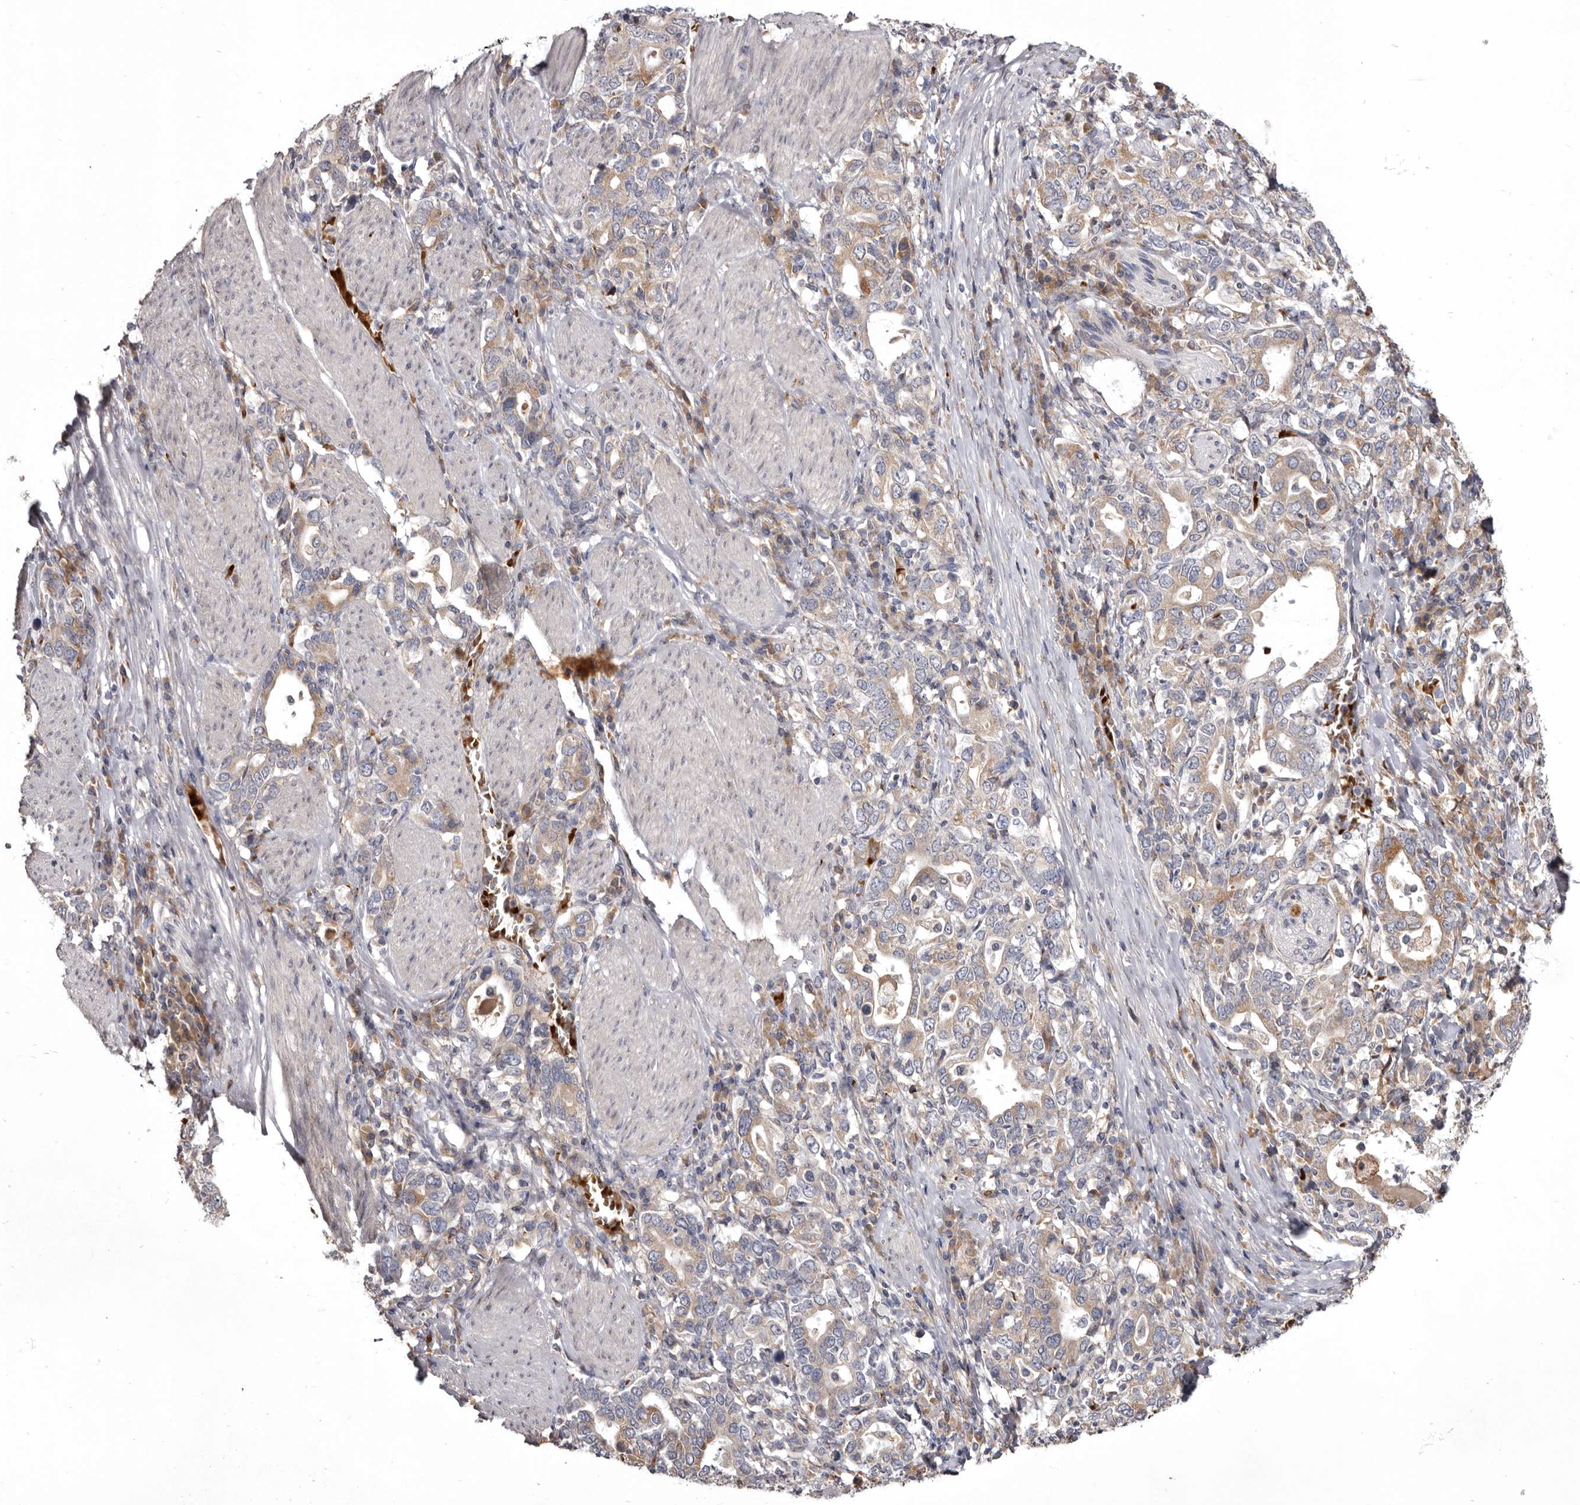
{"staining": {"intensity": "weak", "quantity": ">75%", "location": "cytoplasmic/membranous"}, "tissue": "stomach cancer", "cell_type": "Tumor cells", "image_type": "cancer", "snomed": [{"axis": "morphology", "description": "Adenocarcinoma, NOS"}, {"axis": "topography", "description": "Stomach, upper"}], "caption": "High-power microscopy captured an IHC micrograph of stomach cancer (adenocarcinoma), revealing weak cytoplasmic/membranous positivity in about >75% of tumor cells.", "gene": "NENF", "patient": {"sex": "male", "age": 62}}